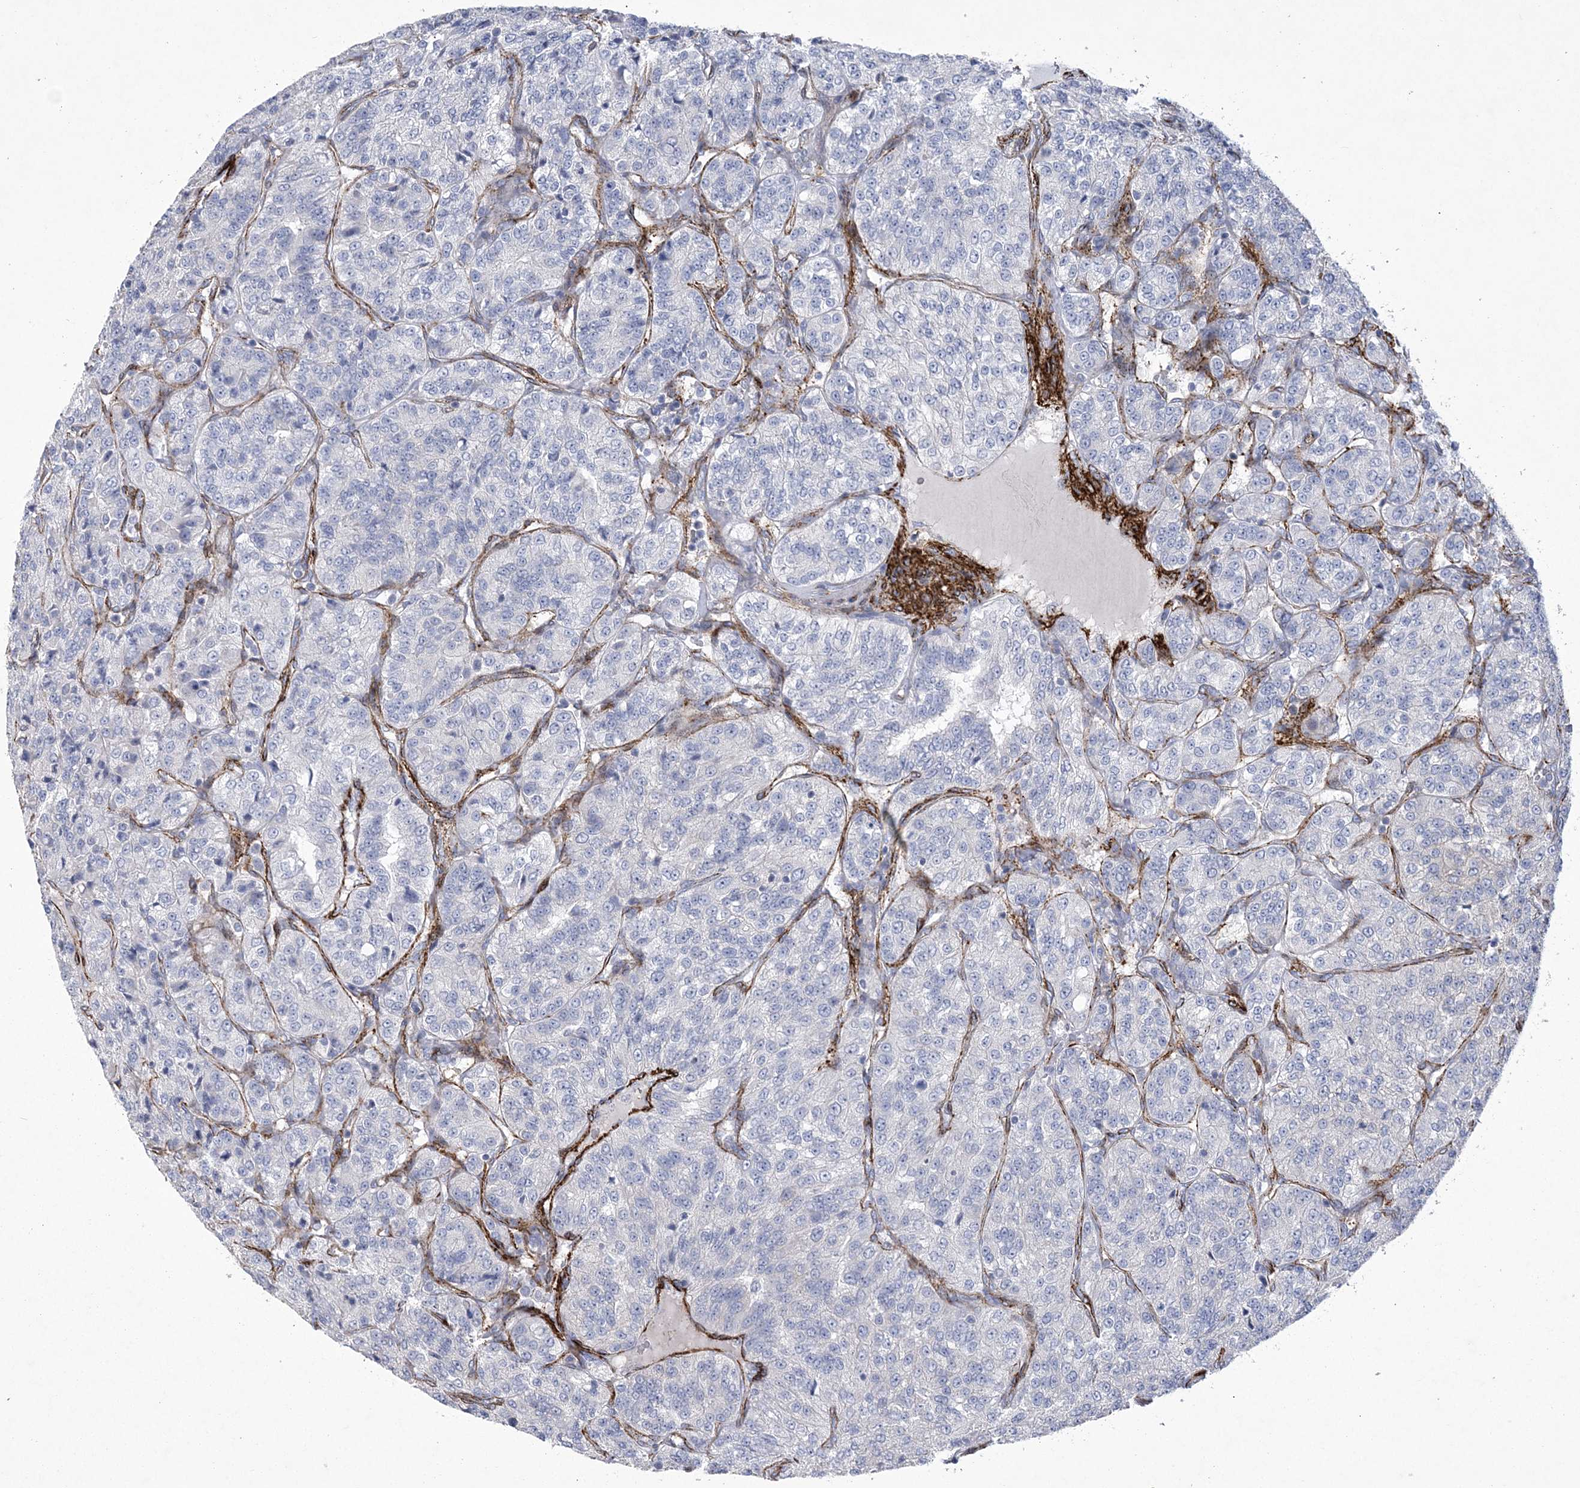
{"staining": {"intensity": "negative", "quantity": "none", "location": "none"}, "tissue": "renal cancer", "cell_type": "Tumor cells", "image_type": "cancer", "snomed": [{"axis": "morphology", "description": "Adenocarcinoma, NOS"}, {"axis": "topography", "description": "Kidney"}], "caption": "This is a image of IHC staining of renal cancer, which shows no positivity in tumor cells.", "gene": "ARSJ", "patient": {"sex": "female", "age": 63}}